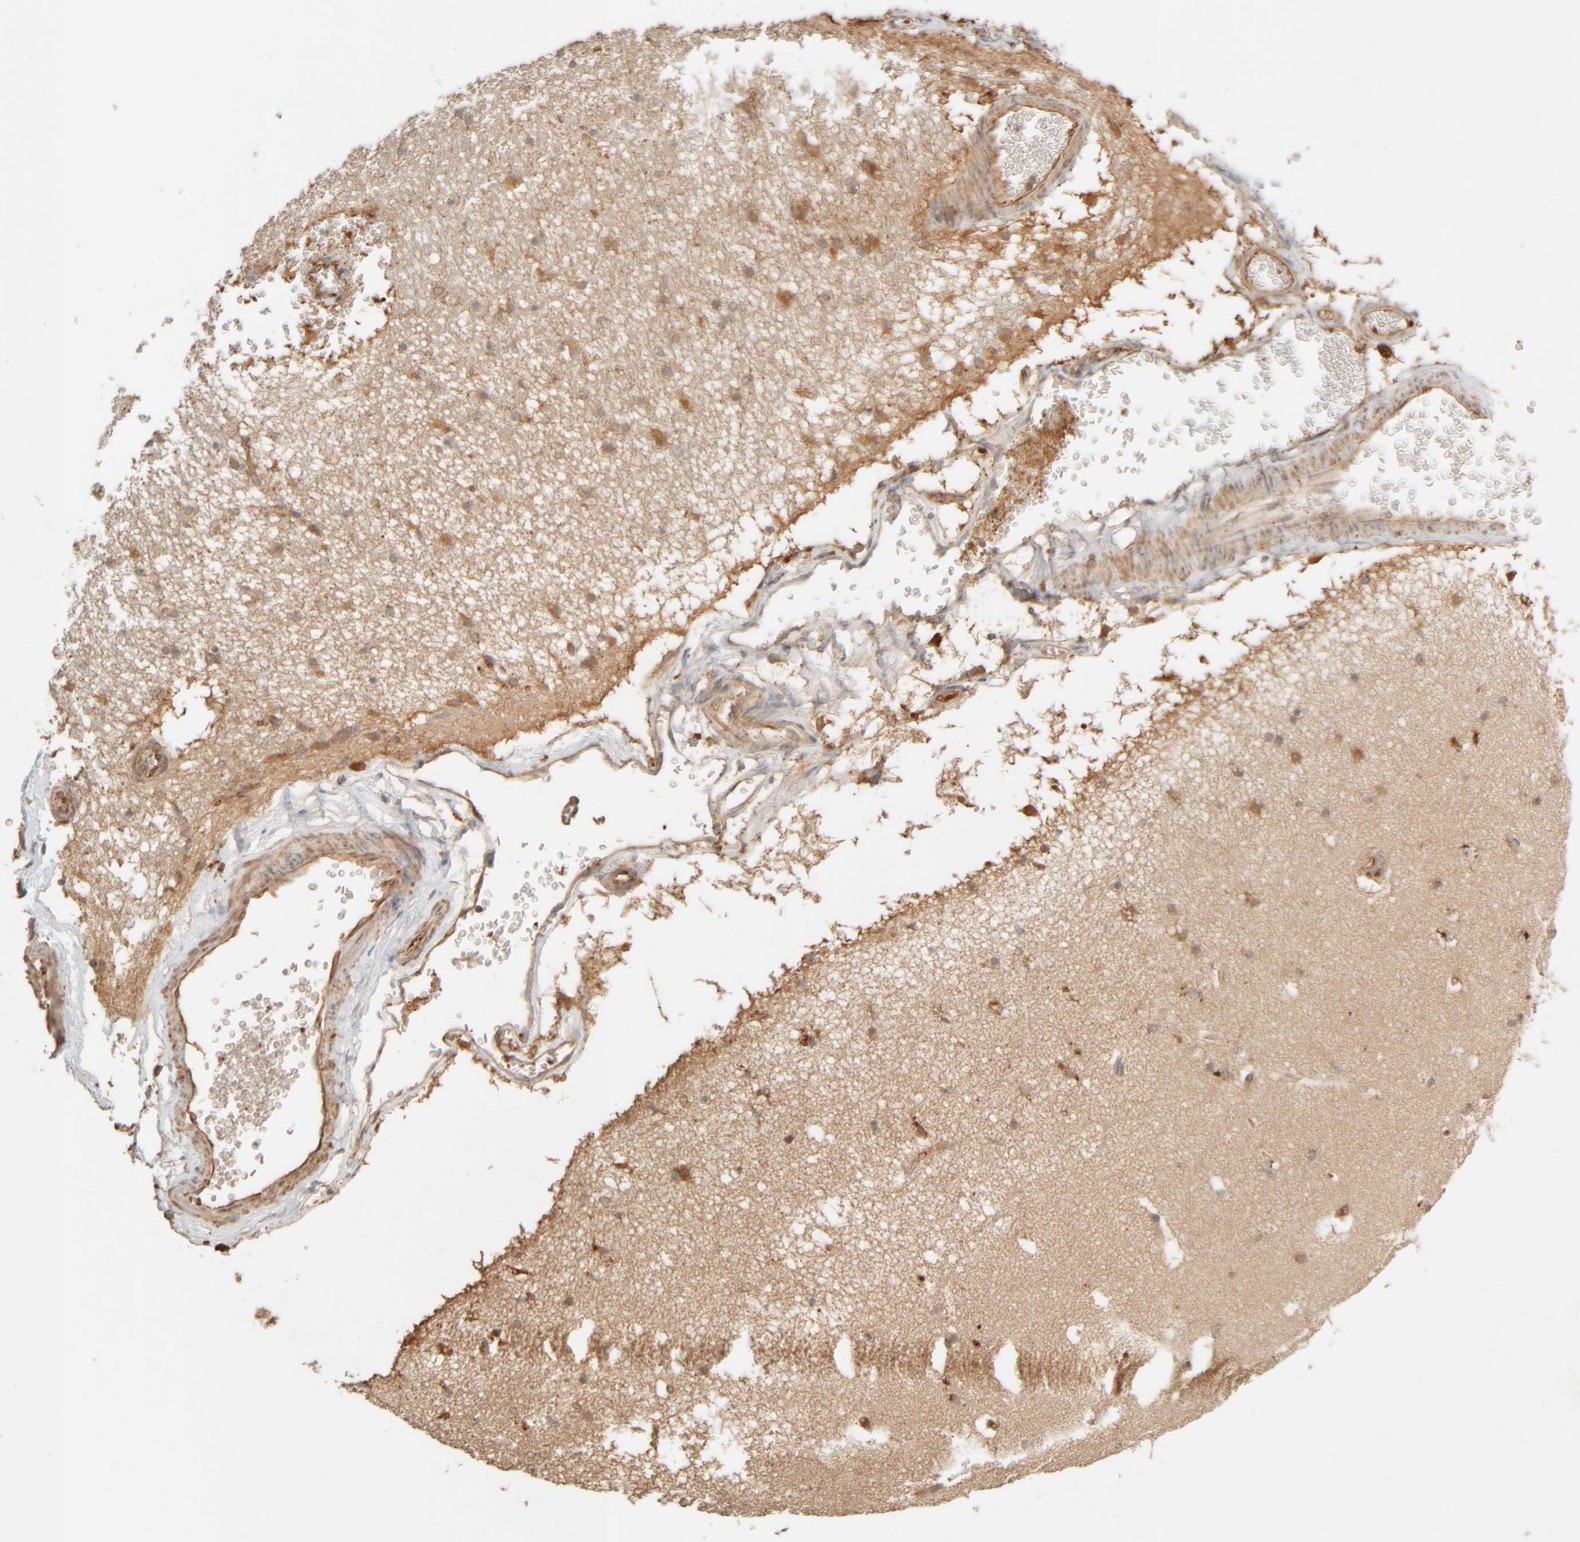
{"staining": {"intensity": "moderate", "quantity": ">75%", "location": "cytoplasmic/membranous"}, "tissue": "hippocampus", "cell_type": "Glial cells", "image_type": "normal", "snomed": [{"axis": "morphology", "description": "Normal tissue, NOS"}, {"axis": "topography", "description": "Hippocampus"}], "caption": "Immunohistochemistry (IHC) micrograph of normal human hippocampus stained for a protein (brown), which exhibits medium levels of moderate cytoplasmic/membranous positivity in approximately >75% of glial cells.", "gene": "TMEM192", "patient": {"sex": "male", "age": 45}}